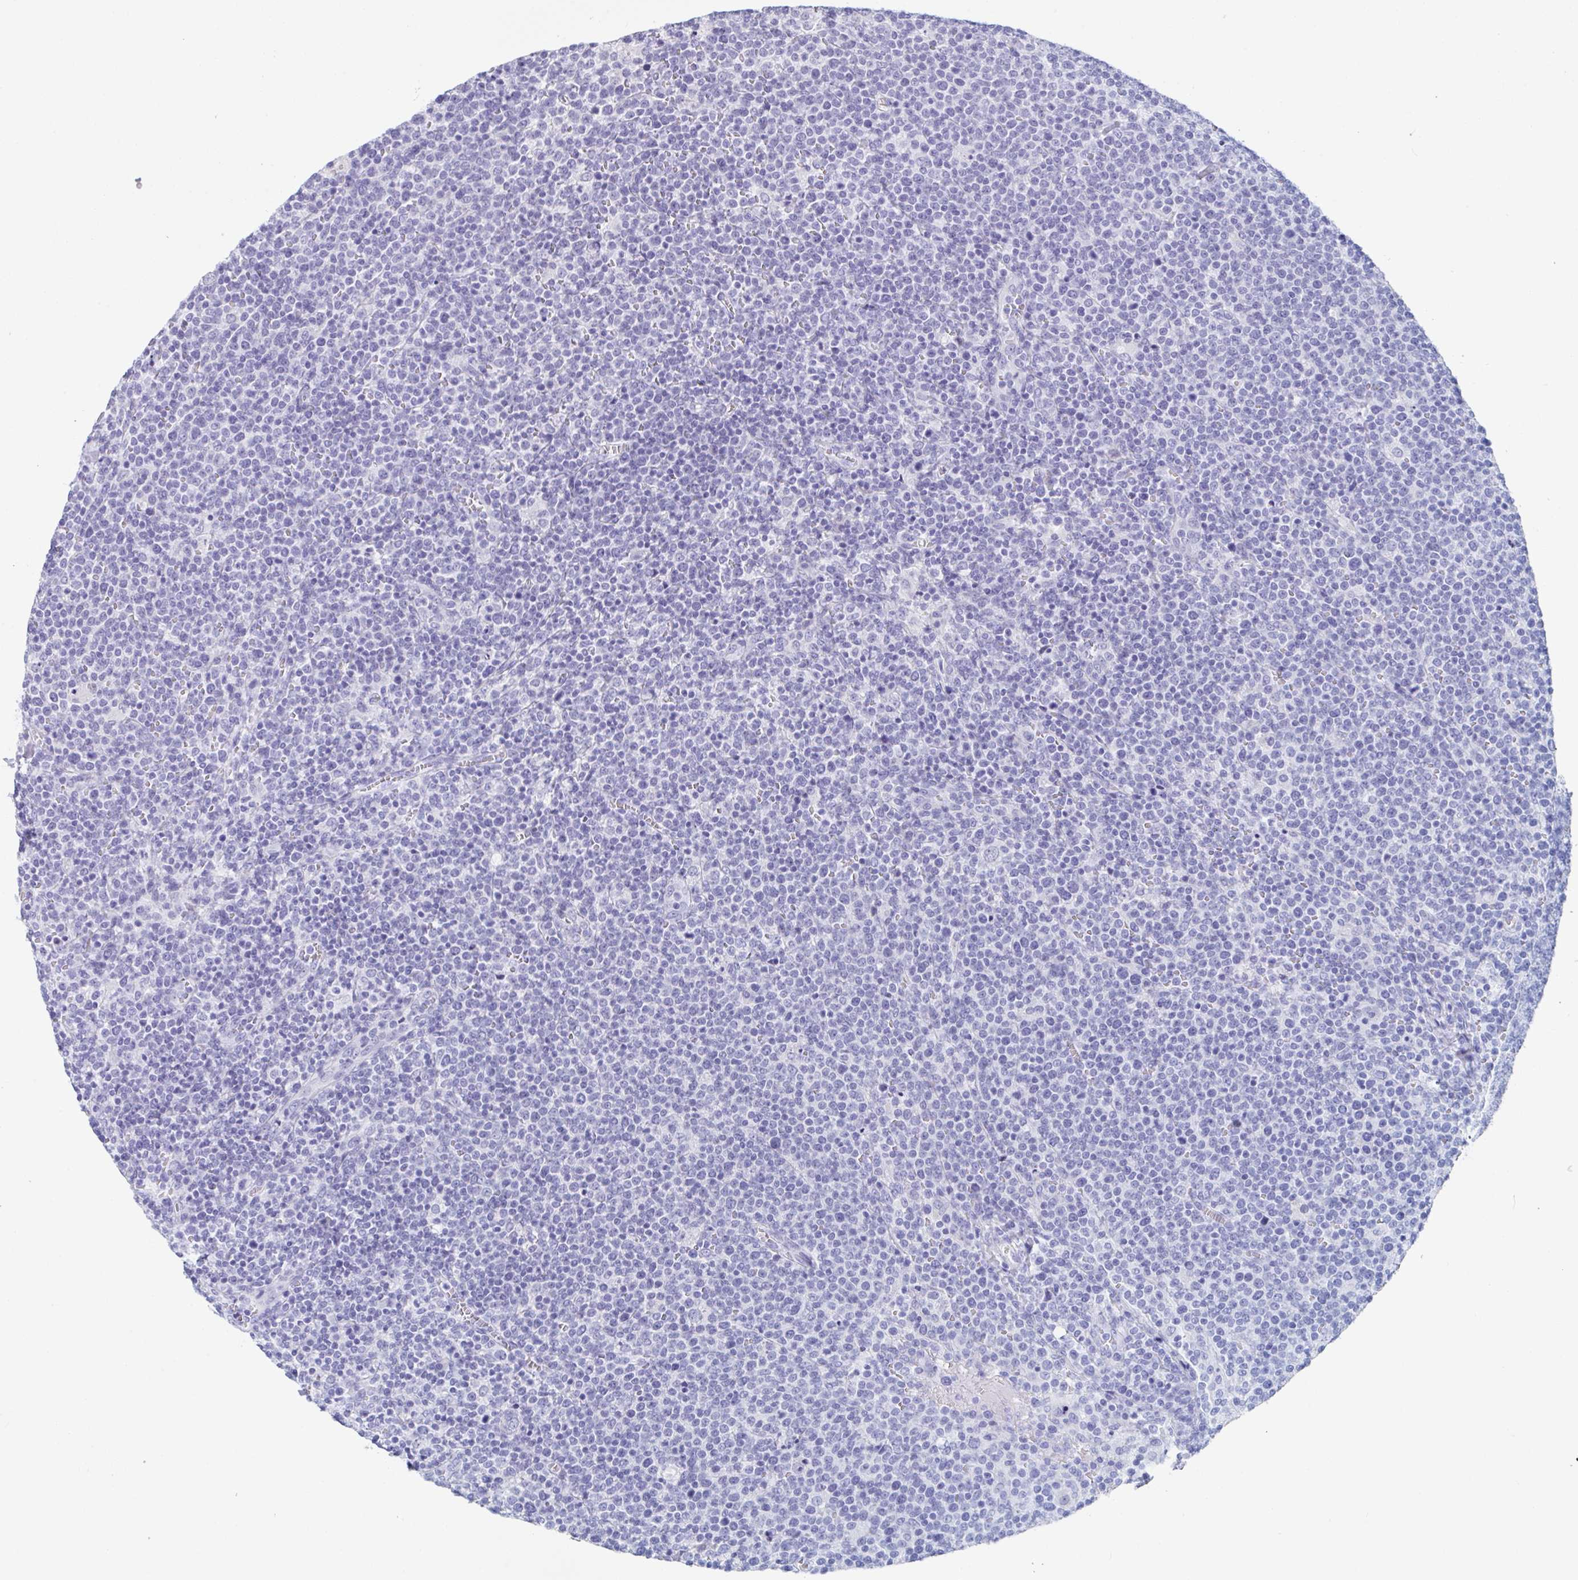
{"staining": {"intensity": "negative", "quantity": "none", "location": "none"}, "tissue": "lymphoma", "cell_type": "Tumor cells", "image_type": "cancer", "snomed": [{"axis": "morphology", "description": "Malignant lymphoma, non-Hodgkin's type, High grade"}, {"axis": "topography", "description": "Lymph node"}], "caption": "IHC micrograph of human lymphoma stained for a protein (brown), which shows no staining in tumor cells.", "gene": "ZPBP", "patient": {"sex": "male", "age": 61}}